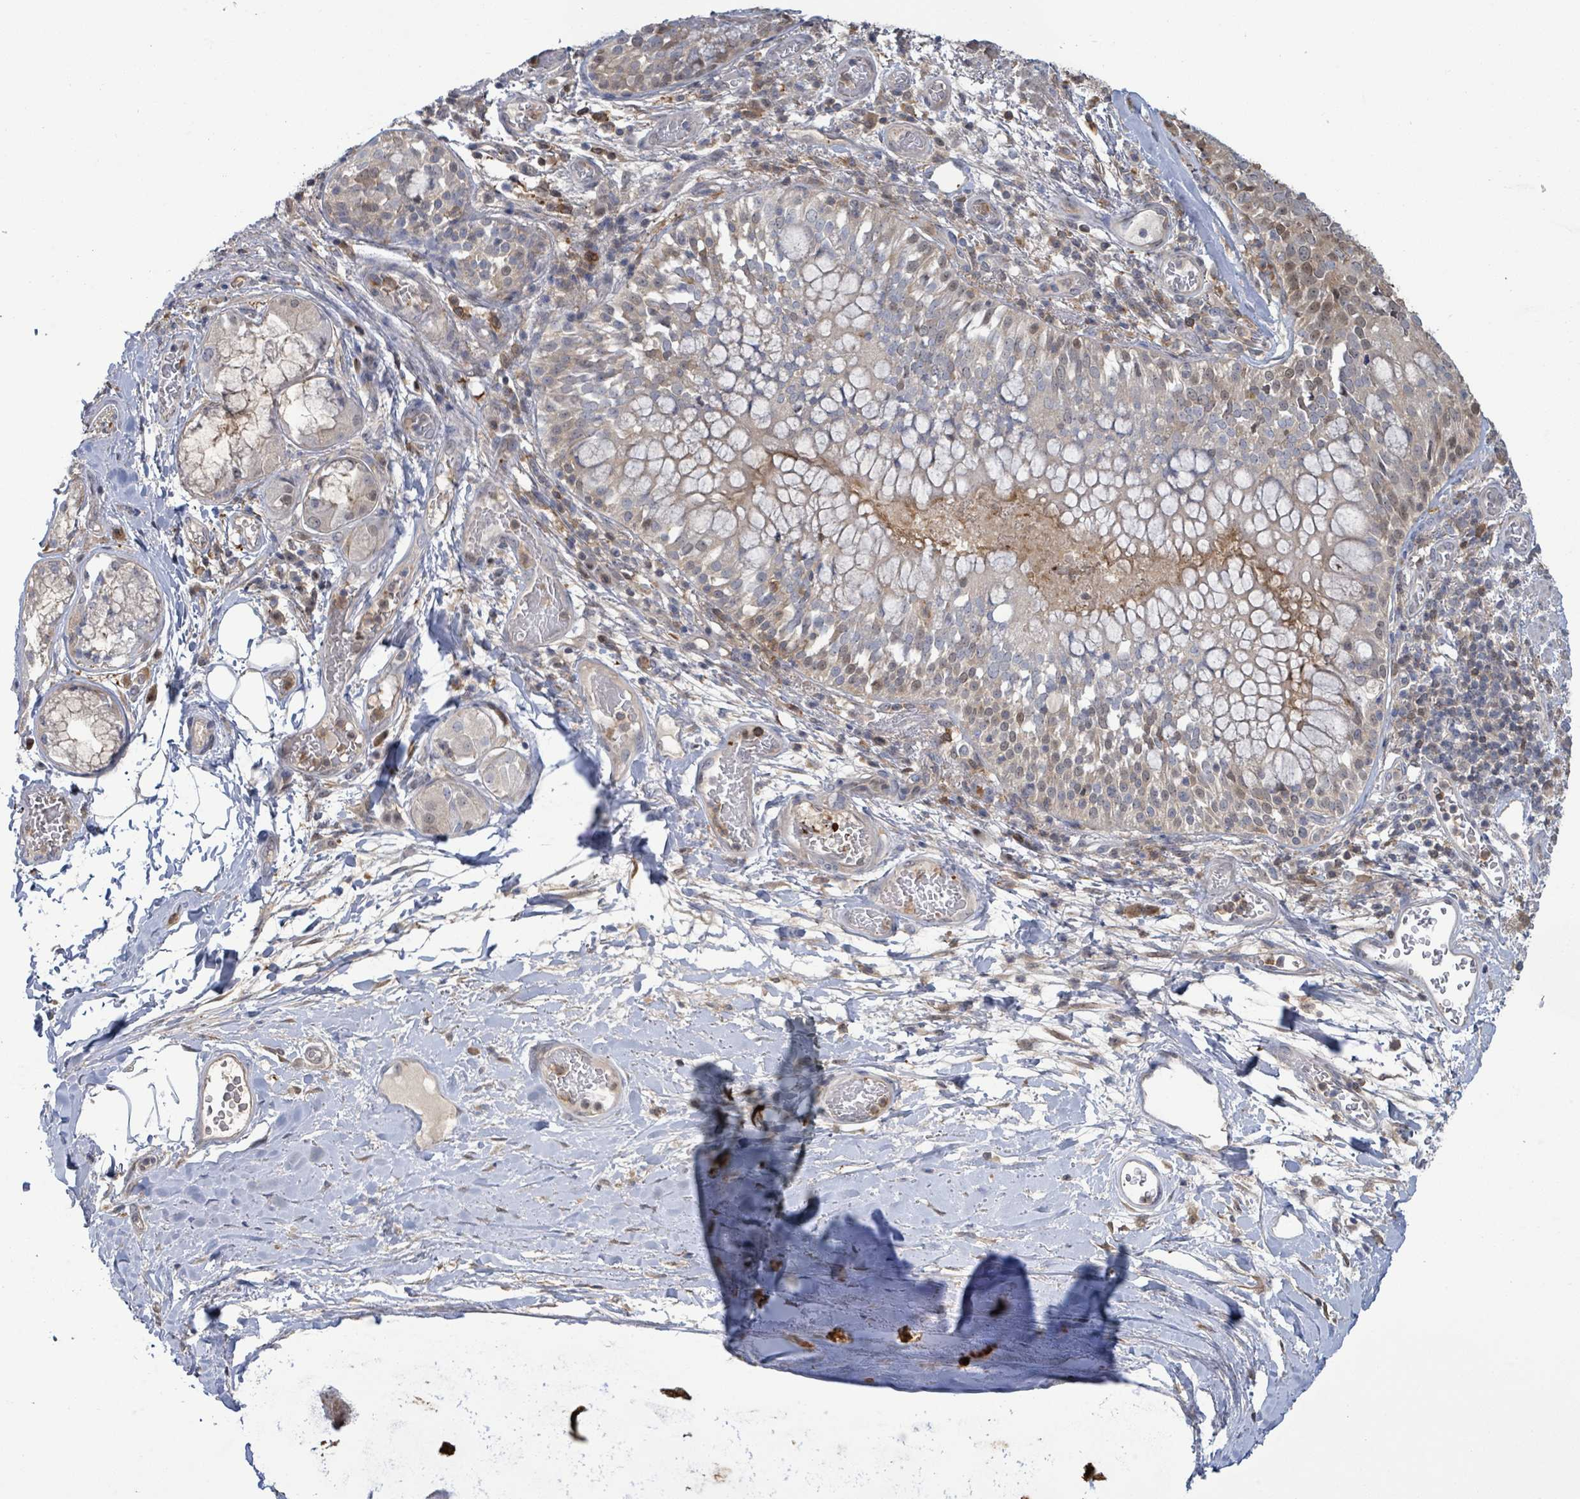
{"staining": {"intensity": "moderate", "quantity": "25%-75%", "location": "cytoplasmic/membranous"}, "tissue": "bronchus", "cell_type": "Respiratory epithelial cells", "image_type": "normal", "snomed": [{"axis": "morphology", "description": "Normal tissue, NOS"}, {"axis": "topography", "description": "Cartilage tissue"}, {"axis": "topography", "description": "Bronchus"}], "caption": "Immunohistochemical staining of unremarkable bronchus exhibits moderate cytoplasmic/membranous protein positivity in approximately 25%-75% of respiratory epithelial cells.", "gene": "PGAM1", "patient": {"sex": "male", "age": 63}}